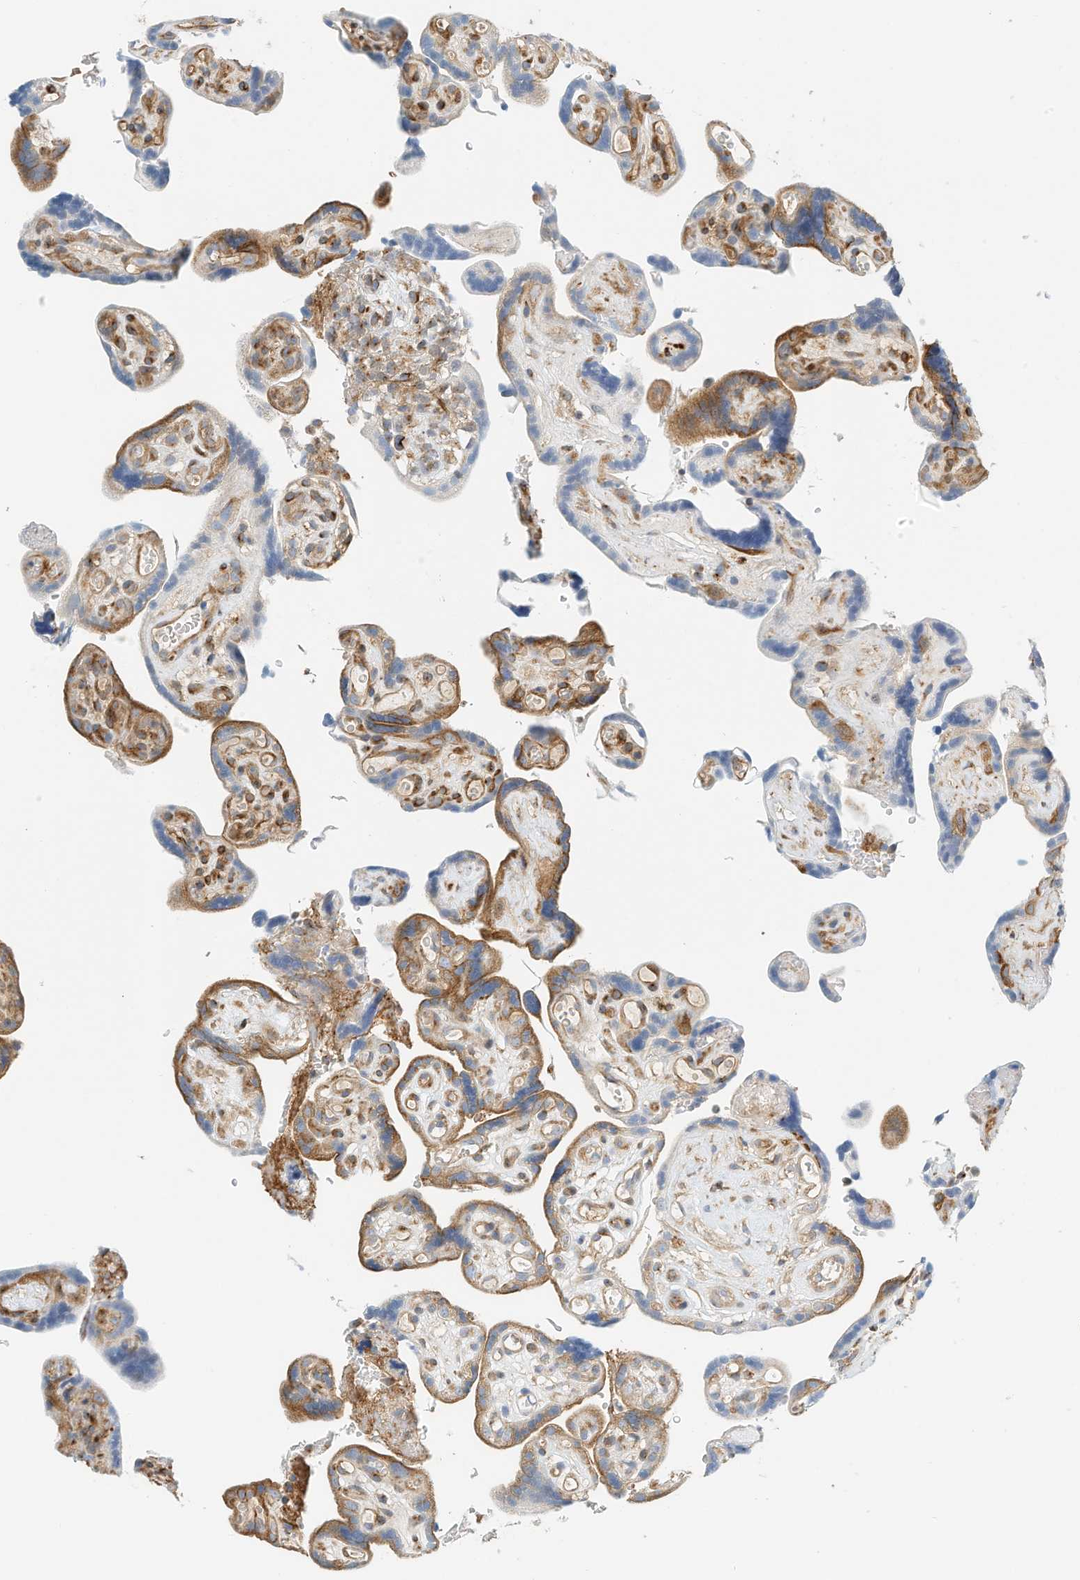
{"staining": {"intensity": "moderate", "quantity": ">75%", "location": "cytoplasmic/membranous"}, "tissue": "placenta", "cell_type": "Decidual cells", "image_type": "normal", "snomed": [{"axis": "morphology", "description": "Normal tissue, NOS"}, {"axis": "topography", "description": "Placenta"}], "caption": "An immunohistochemistry (IHC) photomicrograph of benign tissue is shown. Protein staining in brown highlights moderate cytoplasmic/membranous positivity in placenta within decidual cells. (IHC, brightfield microscopy, high magnification).", "gene": "MICAL1", "patient": {"sex": "female", "age": 30}}